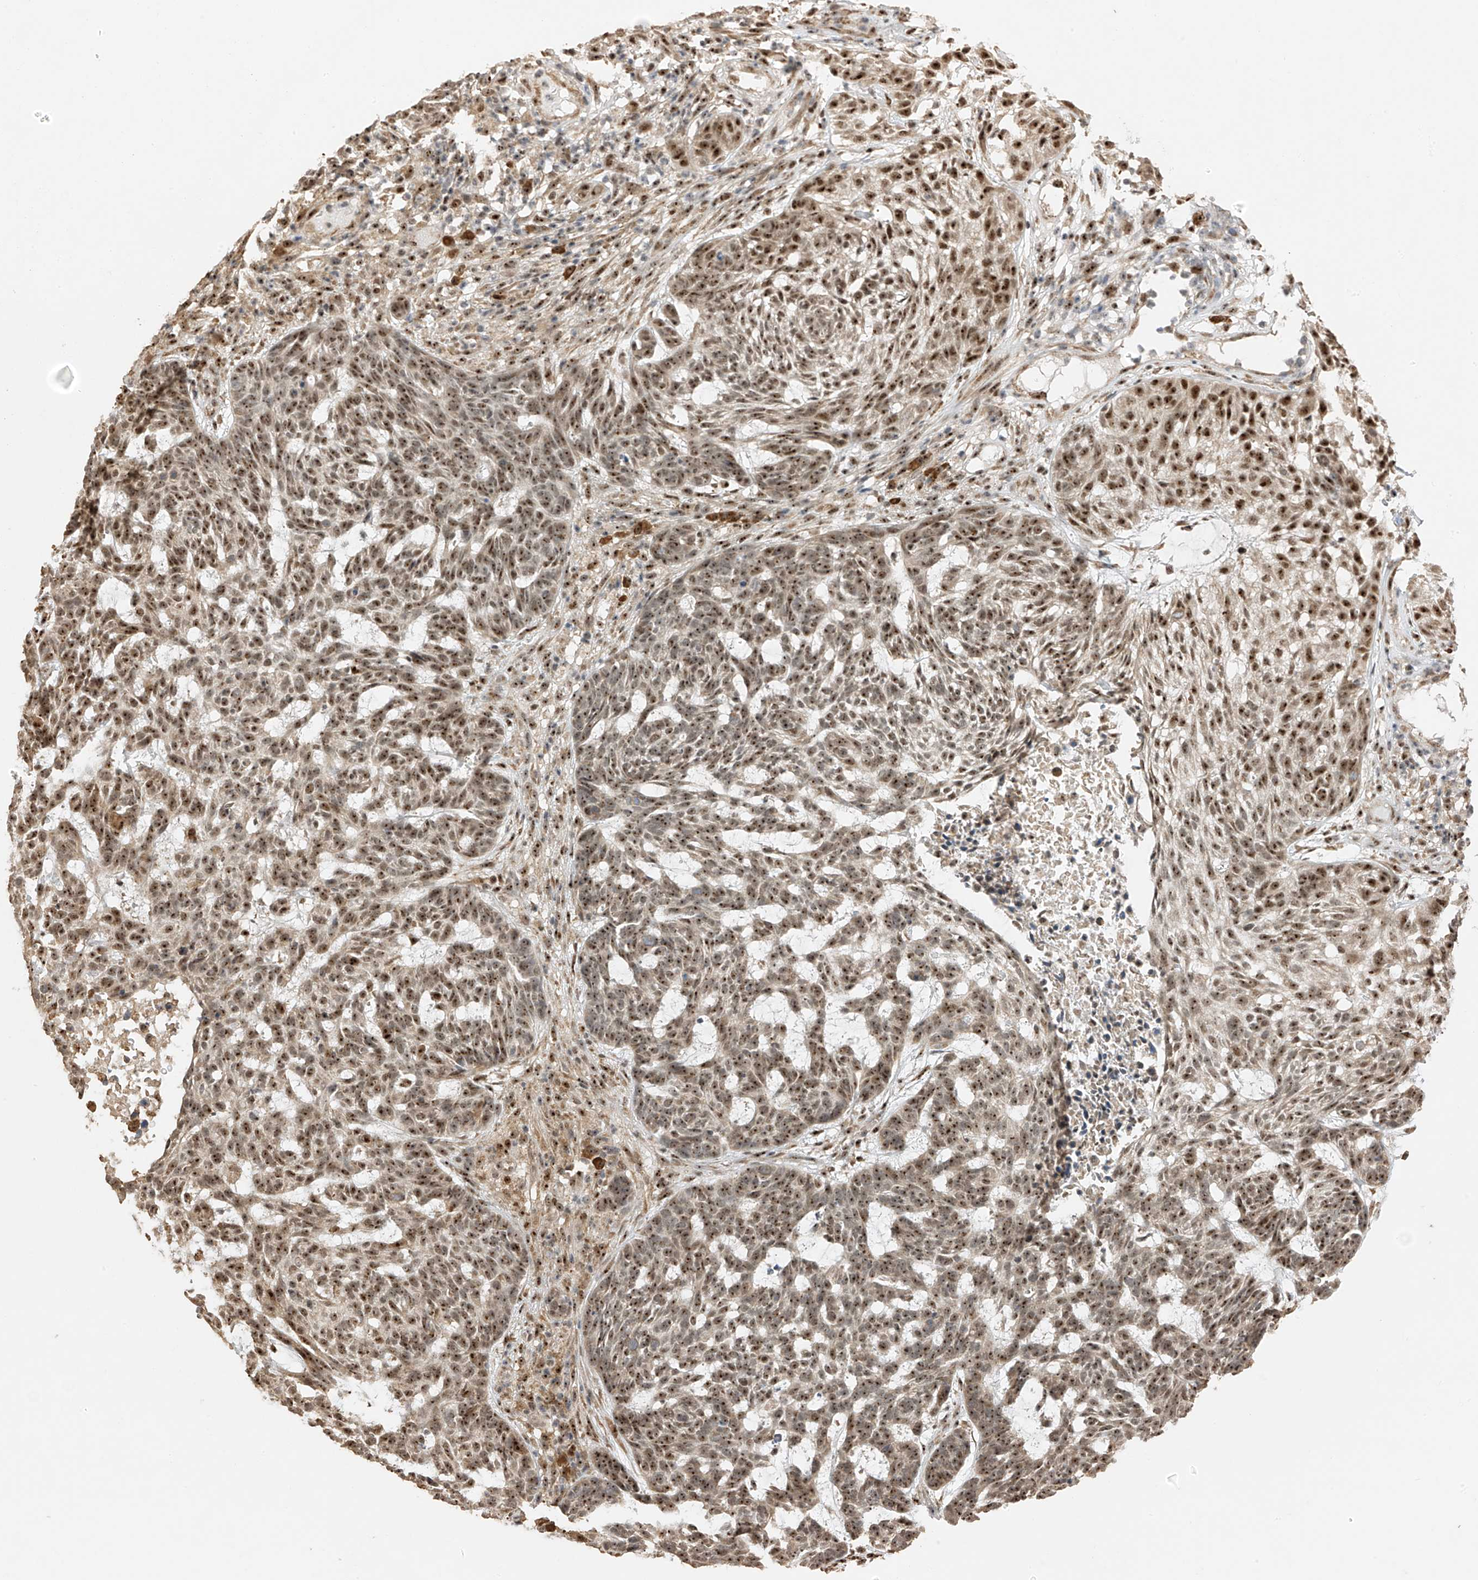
{"staining": {"intensity": "strong", "quantity": "25%-75%", "location": "nuclear"}, "tissue": "skin cancer", "cell_type": "Tumor cells", "image_type": "cancer", "snomed": [{"axis": "morphology", "description": "Basal cell carcinoma"}, {"axis": "topography", "description": "Skin"}], "caption": "Protein expression analysis of human skin basal cell carcinoma reveals strong nuclear staining in about 25%-75% of tumor cells. Nuclei are stained in blue.", "gene": "ERLEC1", "patient": {"sex": "male", "age": 85}}